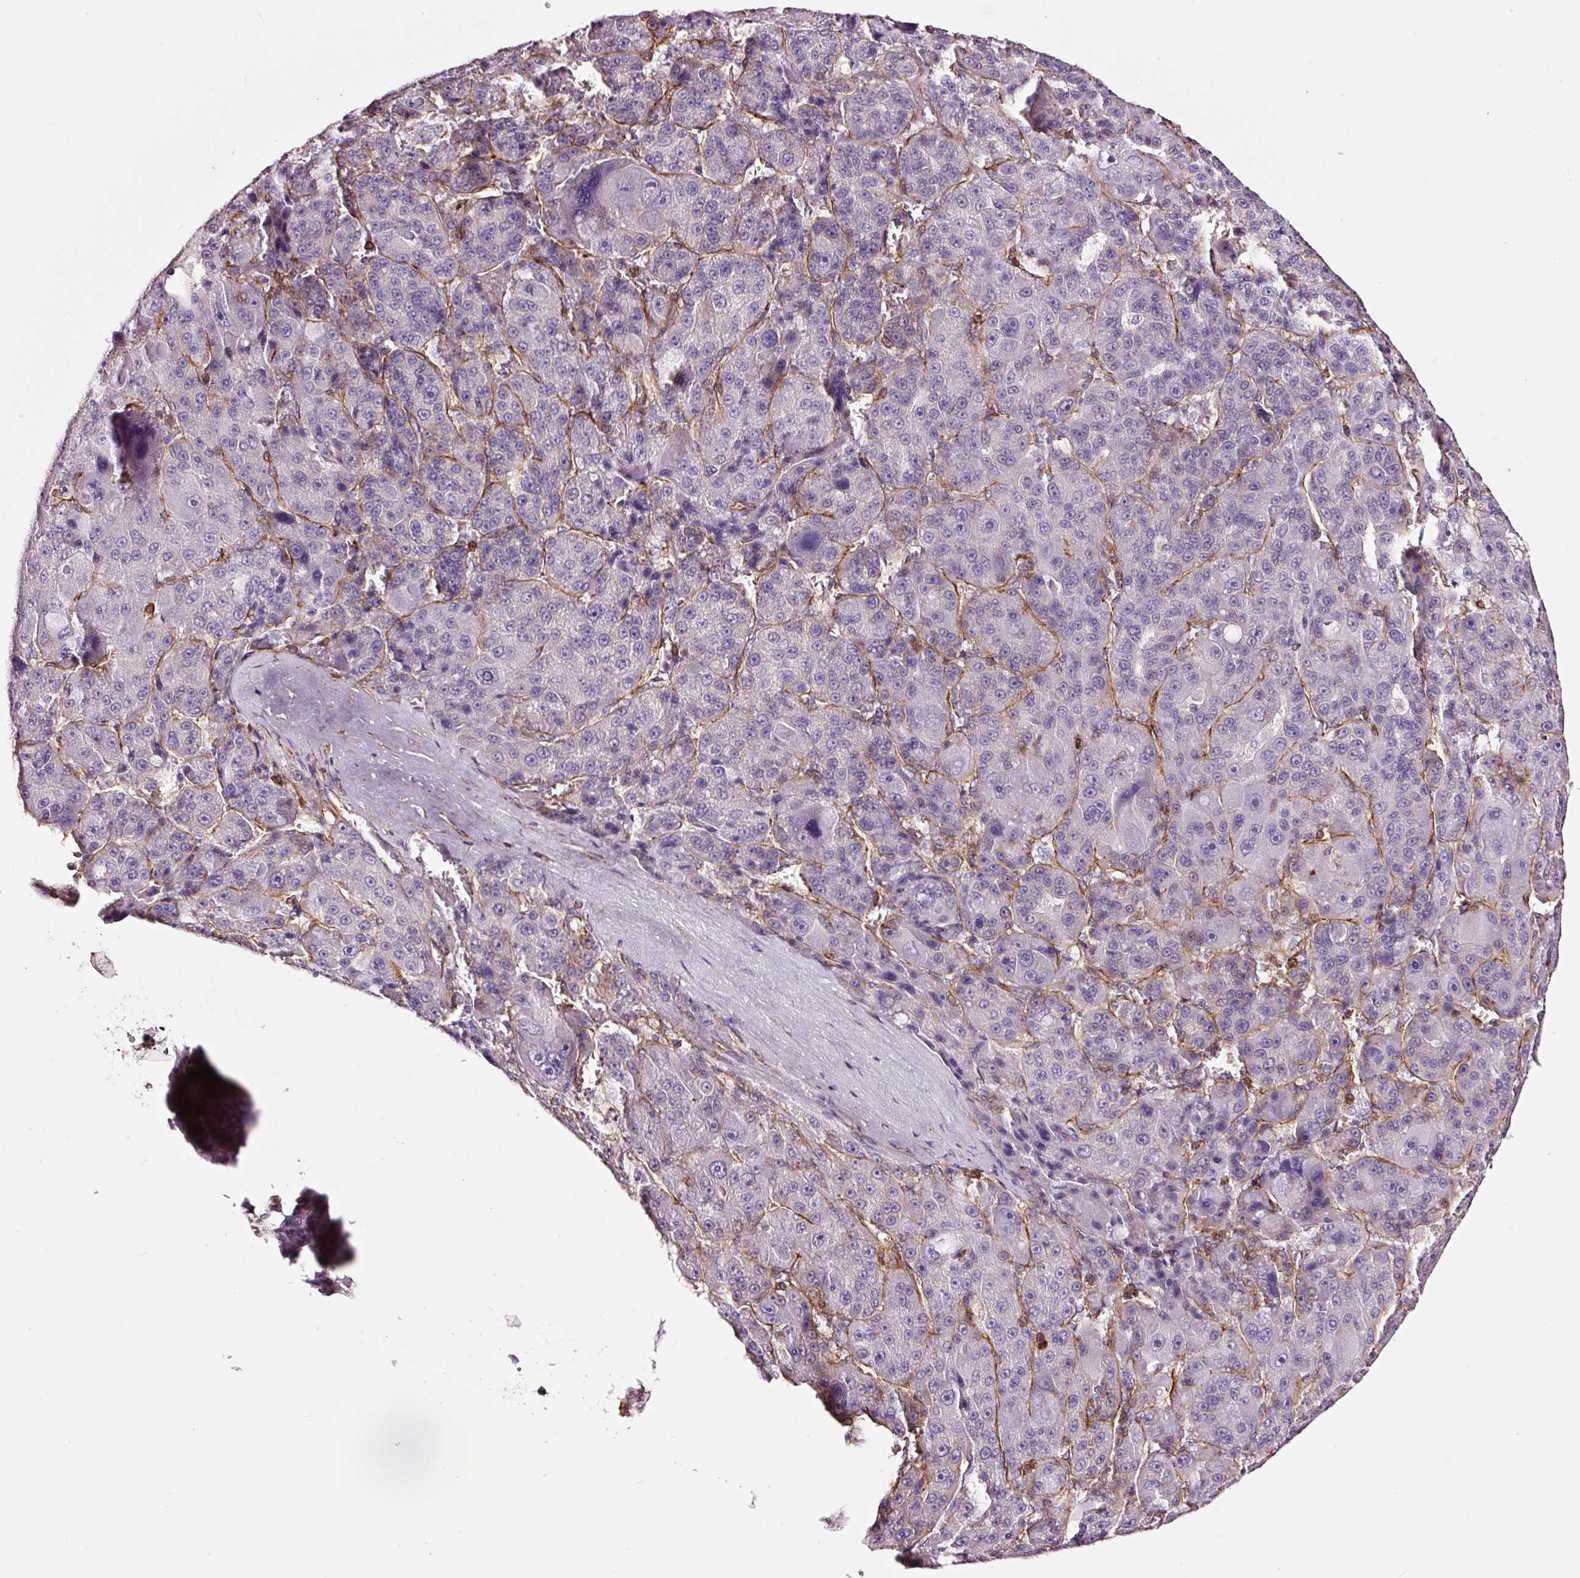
{"staining": {"intensity": "moderate", "quantity": "25%-75%", "location": "cytoplasmic/membranous"}, "tissue": "liver cancer", "cell_type": "Tumor cells", "image_type": "cancer", "snomed": [{"axis": "morphology", "description": "Carcinoma, Hepatocellular, NOS"}, {"axis": "topography", "description": "Liver"}], "caption": "The immunohistochemical stain highlights moderate cytoplasmic/membranous expression in tumor cells of liver cancer tissue. (brown staining indicates protein expression, while blue staining denotes nuclei).", "gene": "ADD3", "patient": {"sex": "male", "age": 76}}